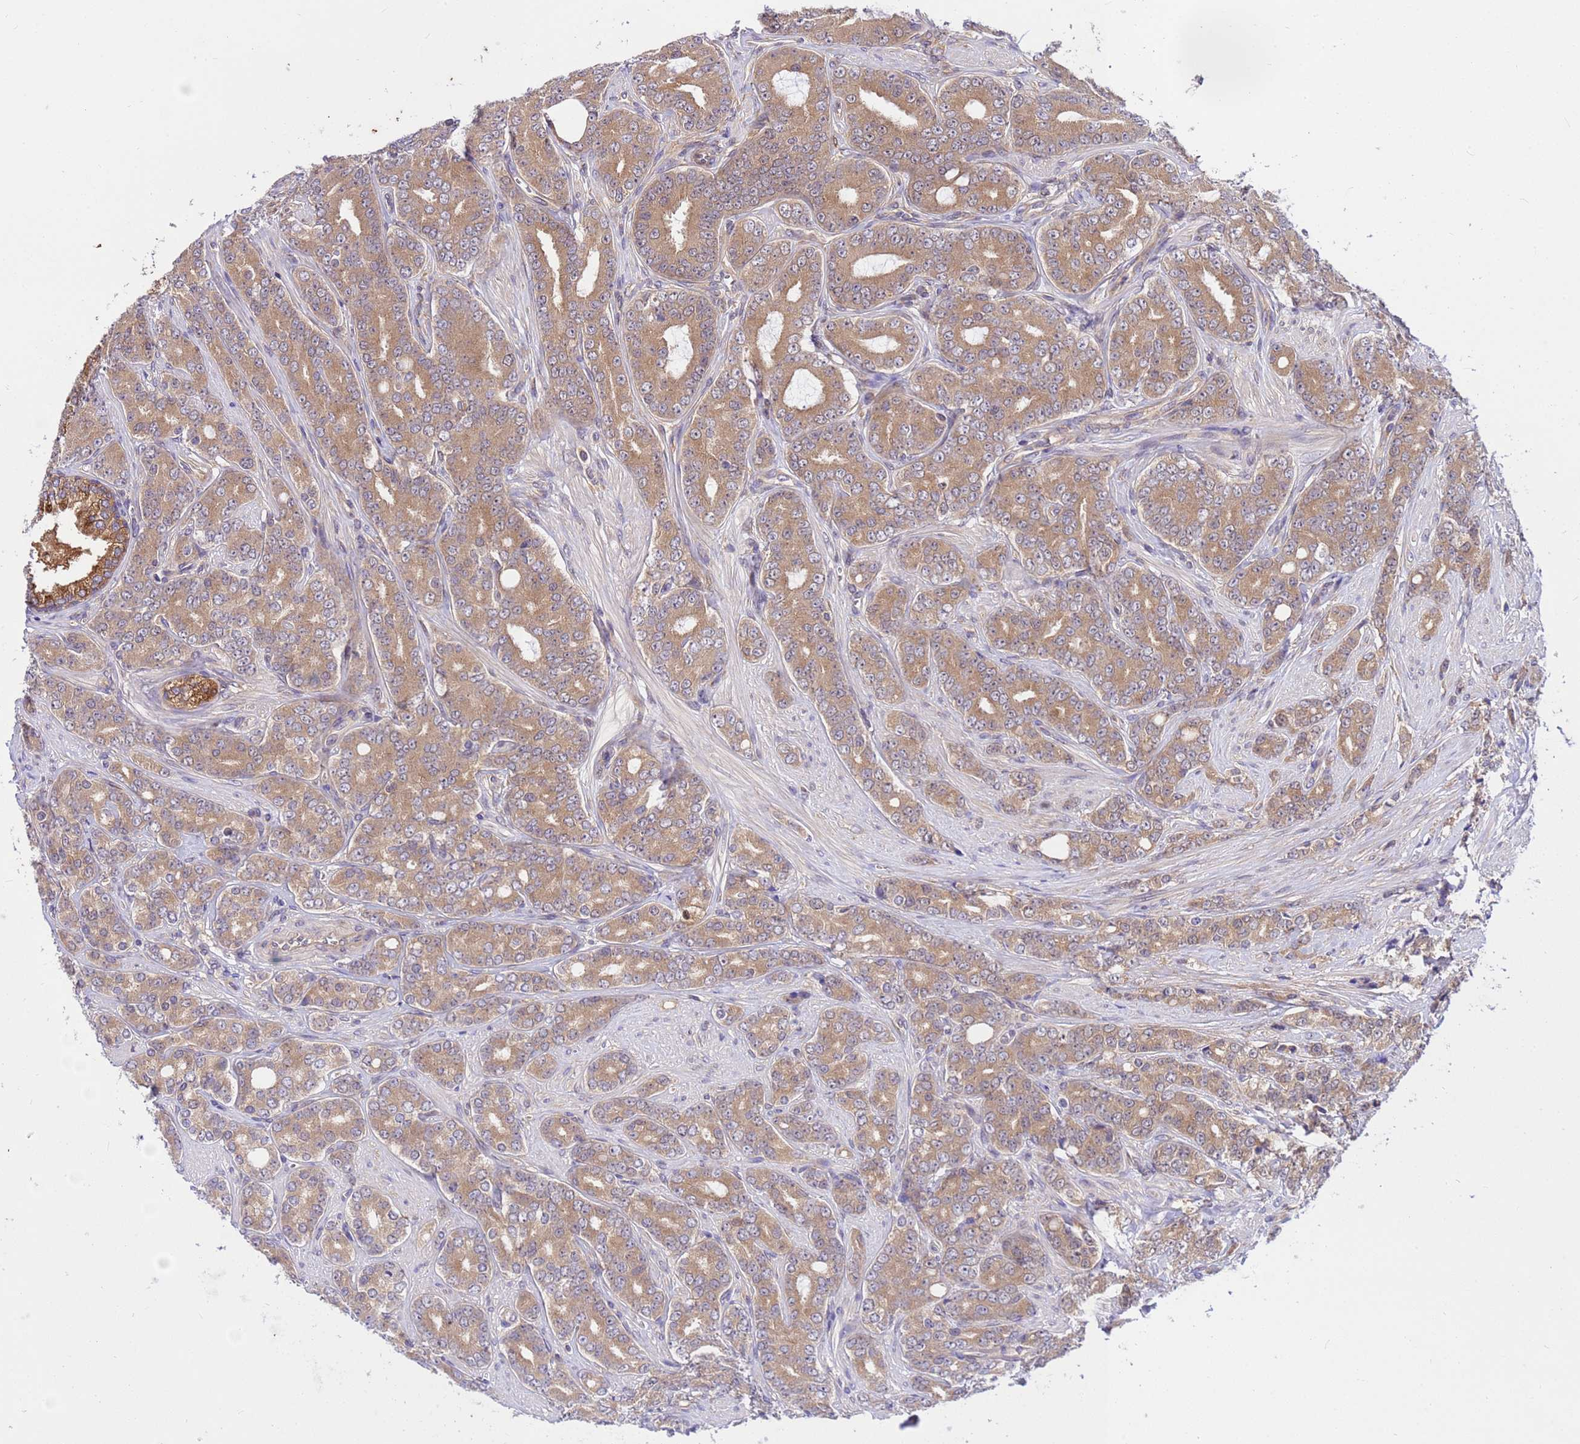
{"staining": {"intensity": "moderate", "quantity": ">75%", "location": "cytoplasmic/membranous"}, "tissue": "prostate cancer", "cell_type": "Tumor cells", "image_type": "cancer", "snomed": [{"axis": "morphology", "description": "Adenocarcinoma, High grade"}, {"axis": "topography", "description": "Prostate"}], "caption": "Immunohistochemistry photomicrograph of prostate adenocarcinoma (high-grade) stained for a protein (brown), which displays medium levels of moderate cytoplasmic/membranous staining in approximately >75% of tumor cells.", "gene": "GET3", "patient": {"sex": "male", "age": 62}}